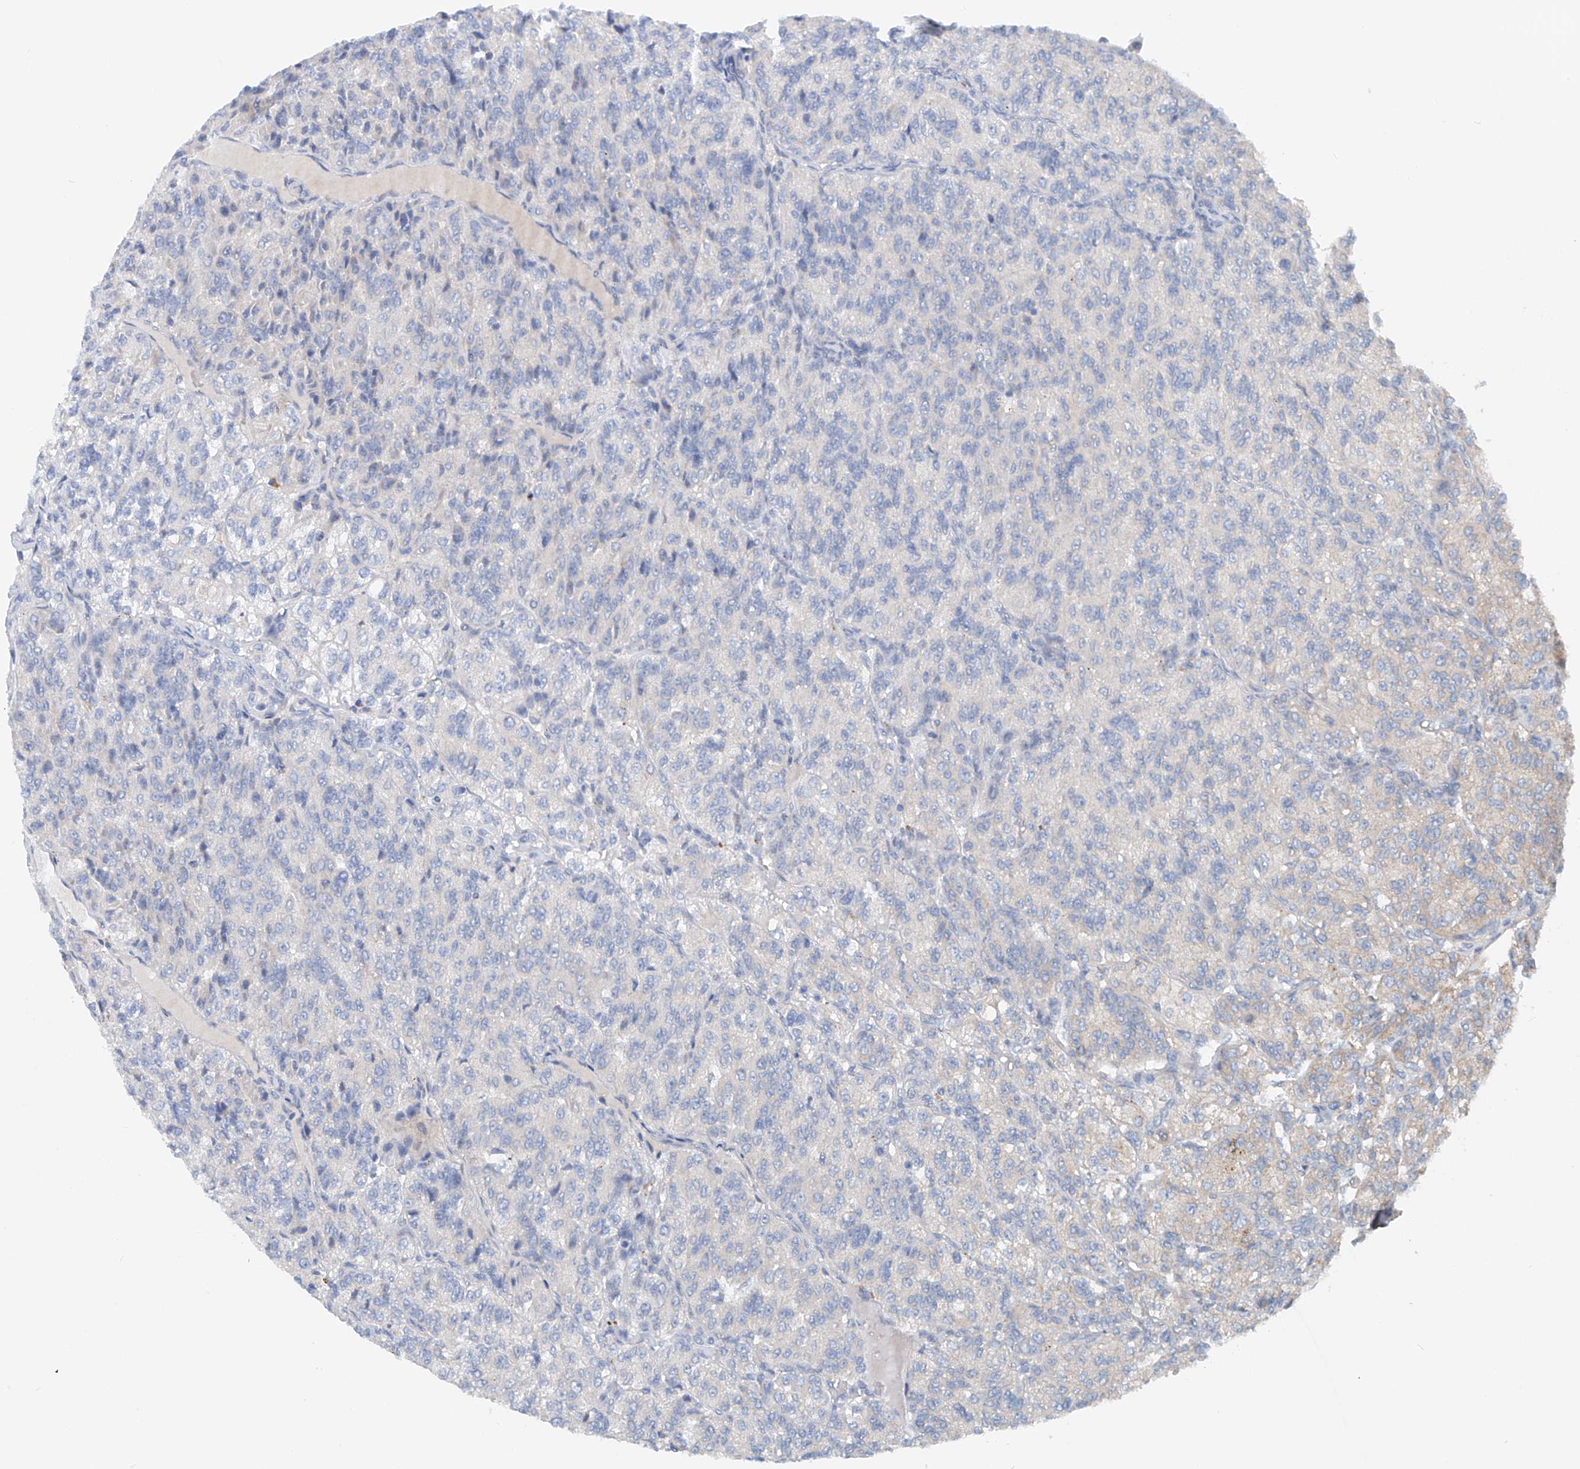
{"staining": {"intensity": "negative", "quantity": "none", "location": "none"}, "tissue": "renal cancer", "cell_type": "Tumor cells", "image_type": "cancer", "snomed": [{"axis": "morphology", "description": "Adenocarcinoma, NOS"}, {"axis": "topography", "description": "Kidney"}], "caption": "IHC image of neoplastic tissue: human renal adenocarcinoma stained with DAB (3,3'-diaminobenzidine) exhibits no significant protein staining in tumor cells.", "gene": "CEP85L", "patient": {"sex": "female", "age": 63}}